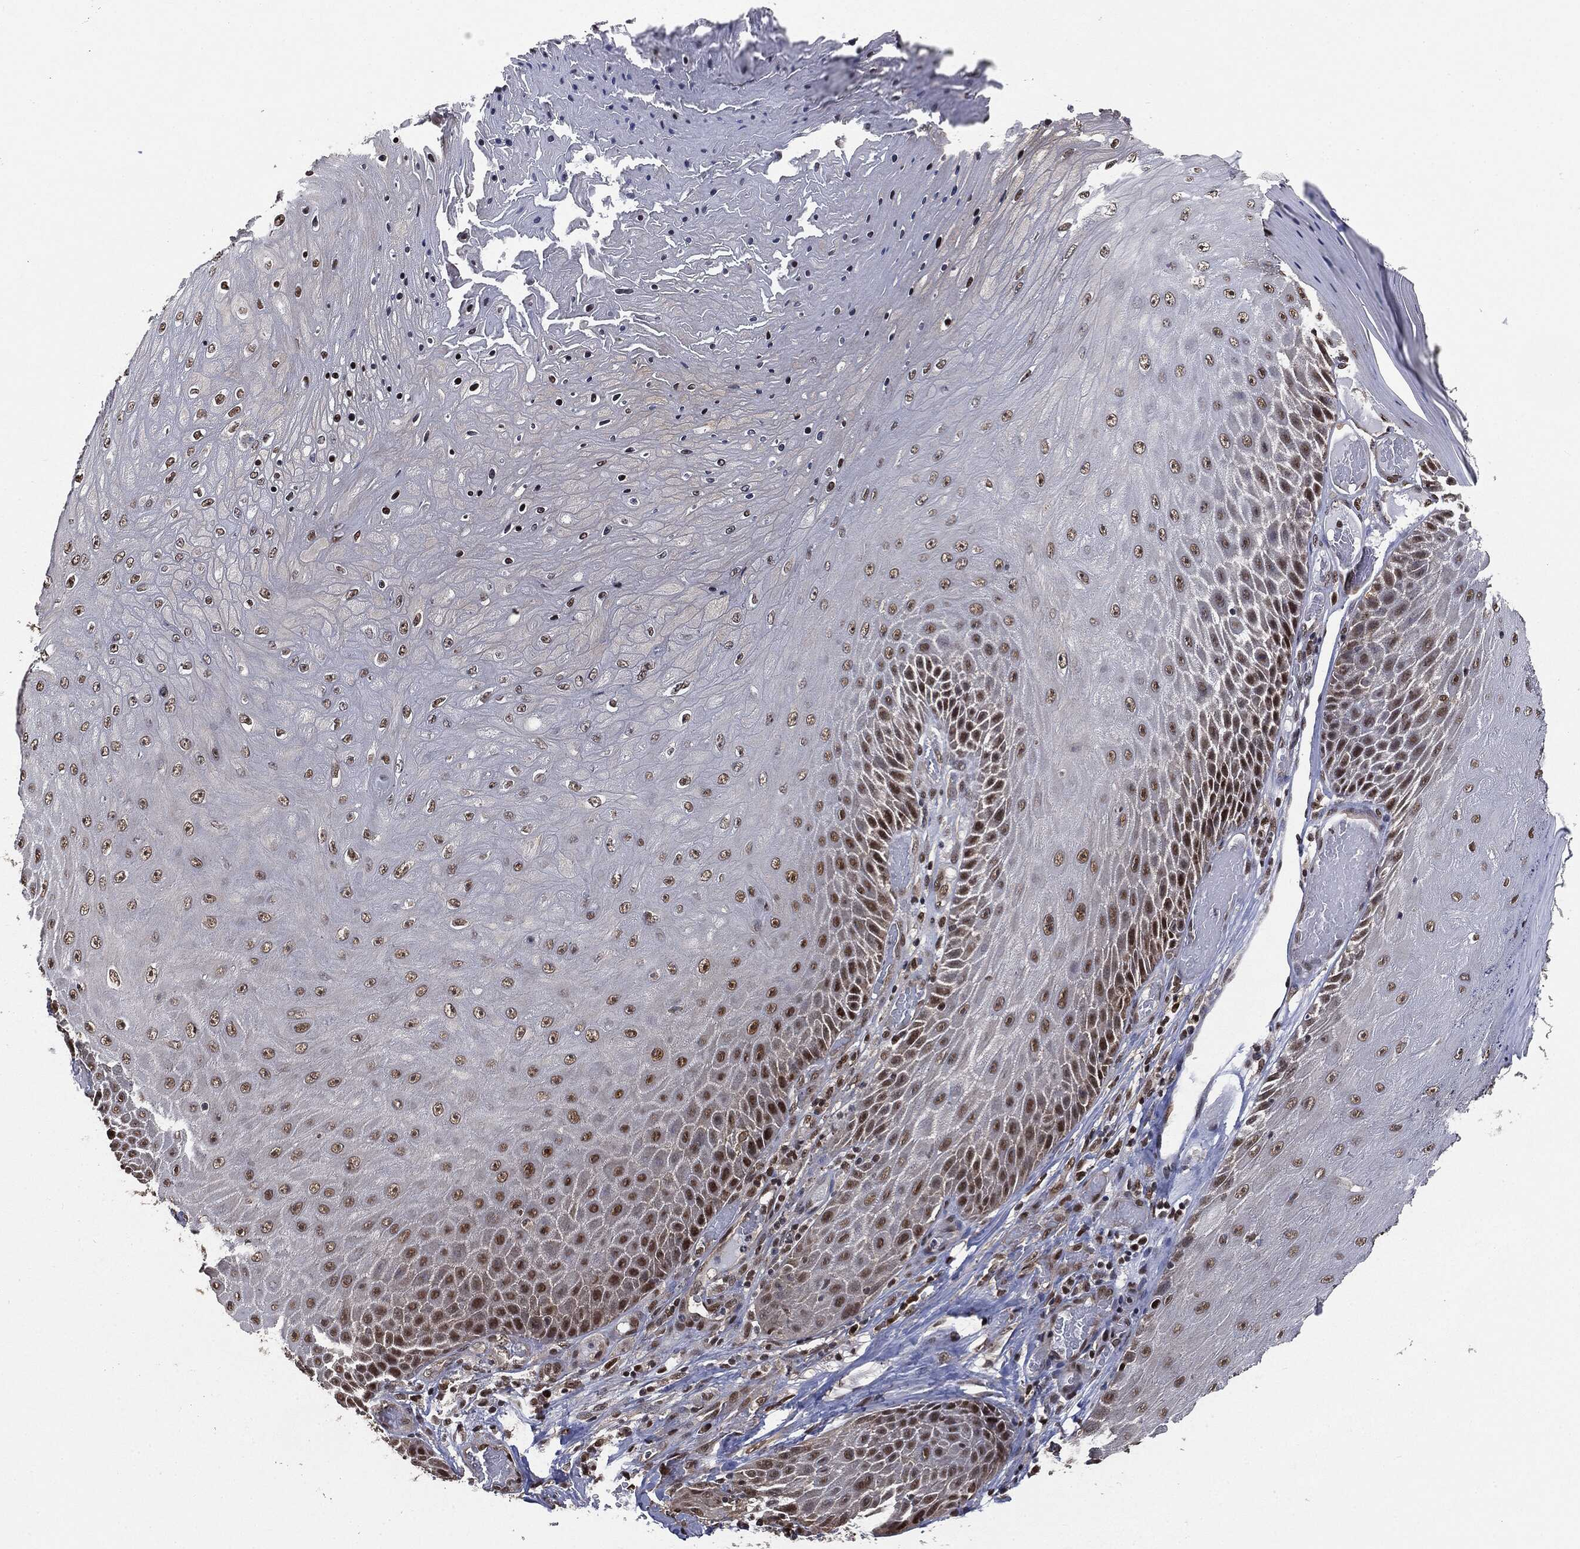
{"staining": {"intensity": "strong", "quantity": "<25%", "location": "nuclear"}, "tissue": "skin cancer", "cell_type": "Tumor cells", "image_type": "cancer", "snomed": [{"axis": "morphology", "description": "Squamous cell carcinoma, NOS"}, {"axis": "topography", "description": "Skin"}], "caption": "Immunohistochemical staining of skin cancer (squamous cell carcinoma) exhibits medium levels of strong nuclear protein positivity in about <25% of tumor cells.", "gene": "SHLD2", "patient": {"sex": "male", "age": 62}}